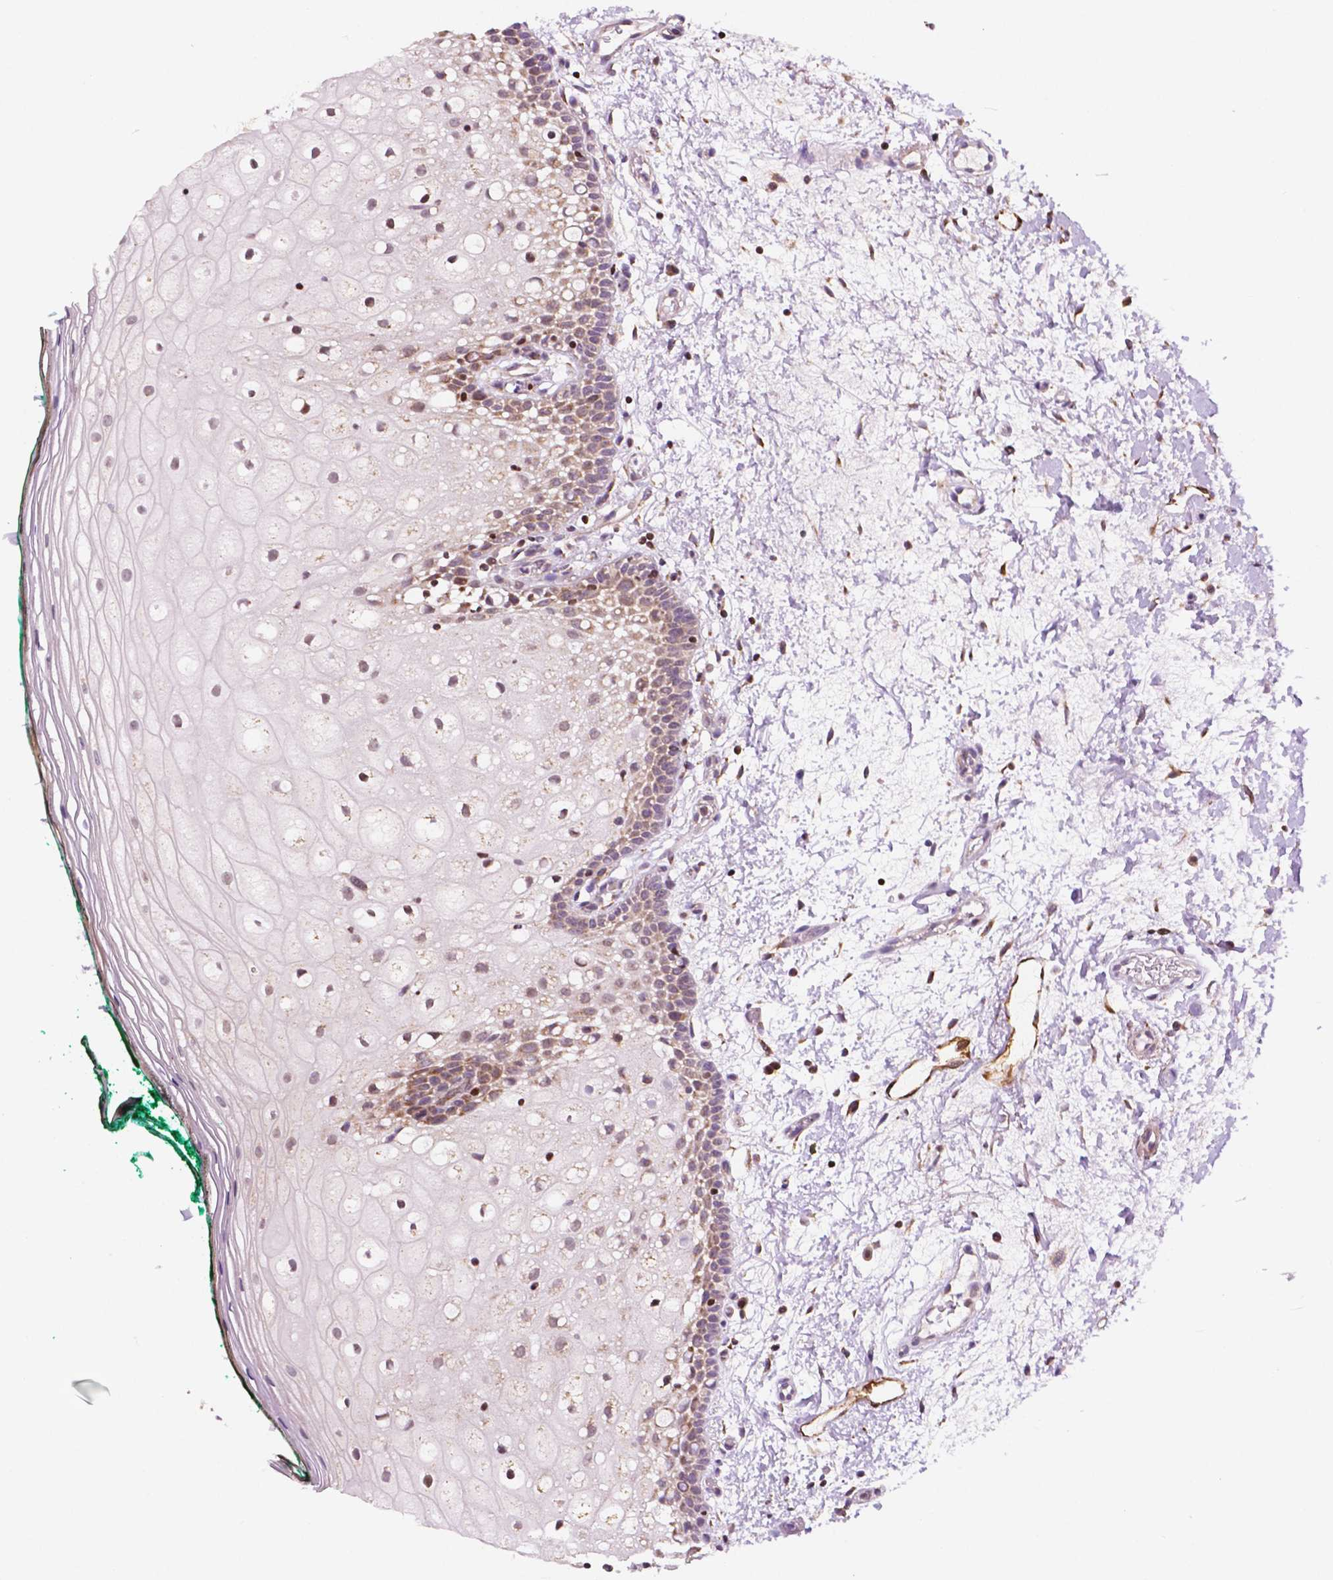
{"staining": {"intensity": "moderate", "quantity": "25%-75%", "location": "cytoplasmic/membranous,nuclear"}, "tissue": "oral mucosa", "cell_type": "Squamous epithelial cells", "image_type": "normal", "snomed": [{"axis": "morphology", "description": "Normal tissue, NOS"}, {"axis": "topography", "description": "Oral tissue"}], "caption": "Oral mucosa stained for a protein (brown) displays moderate cytoplasmic/membranous,nuclear positive positivity in about 25%-75% of squamous epithelial cells.", "gene": "GEMIN4", "patient": {"sex": "female", "age": 83}}